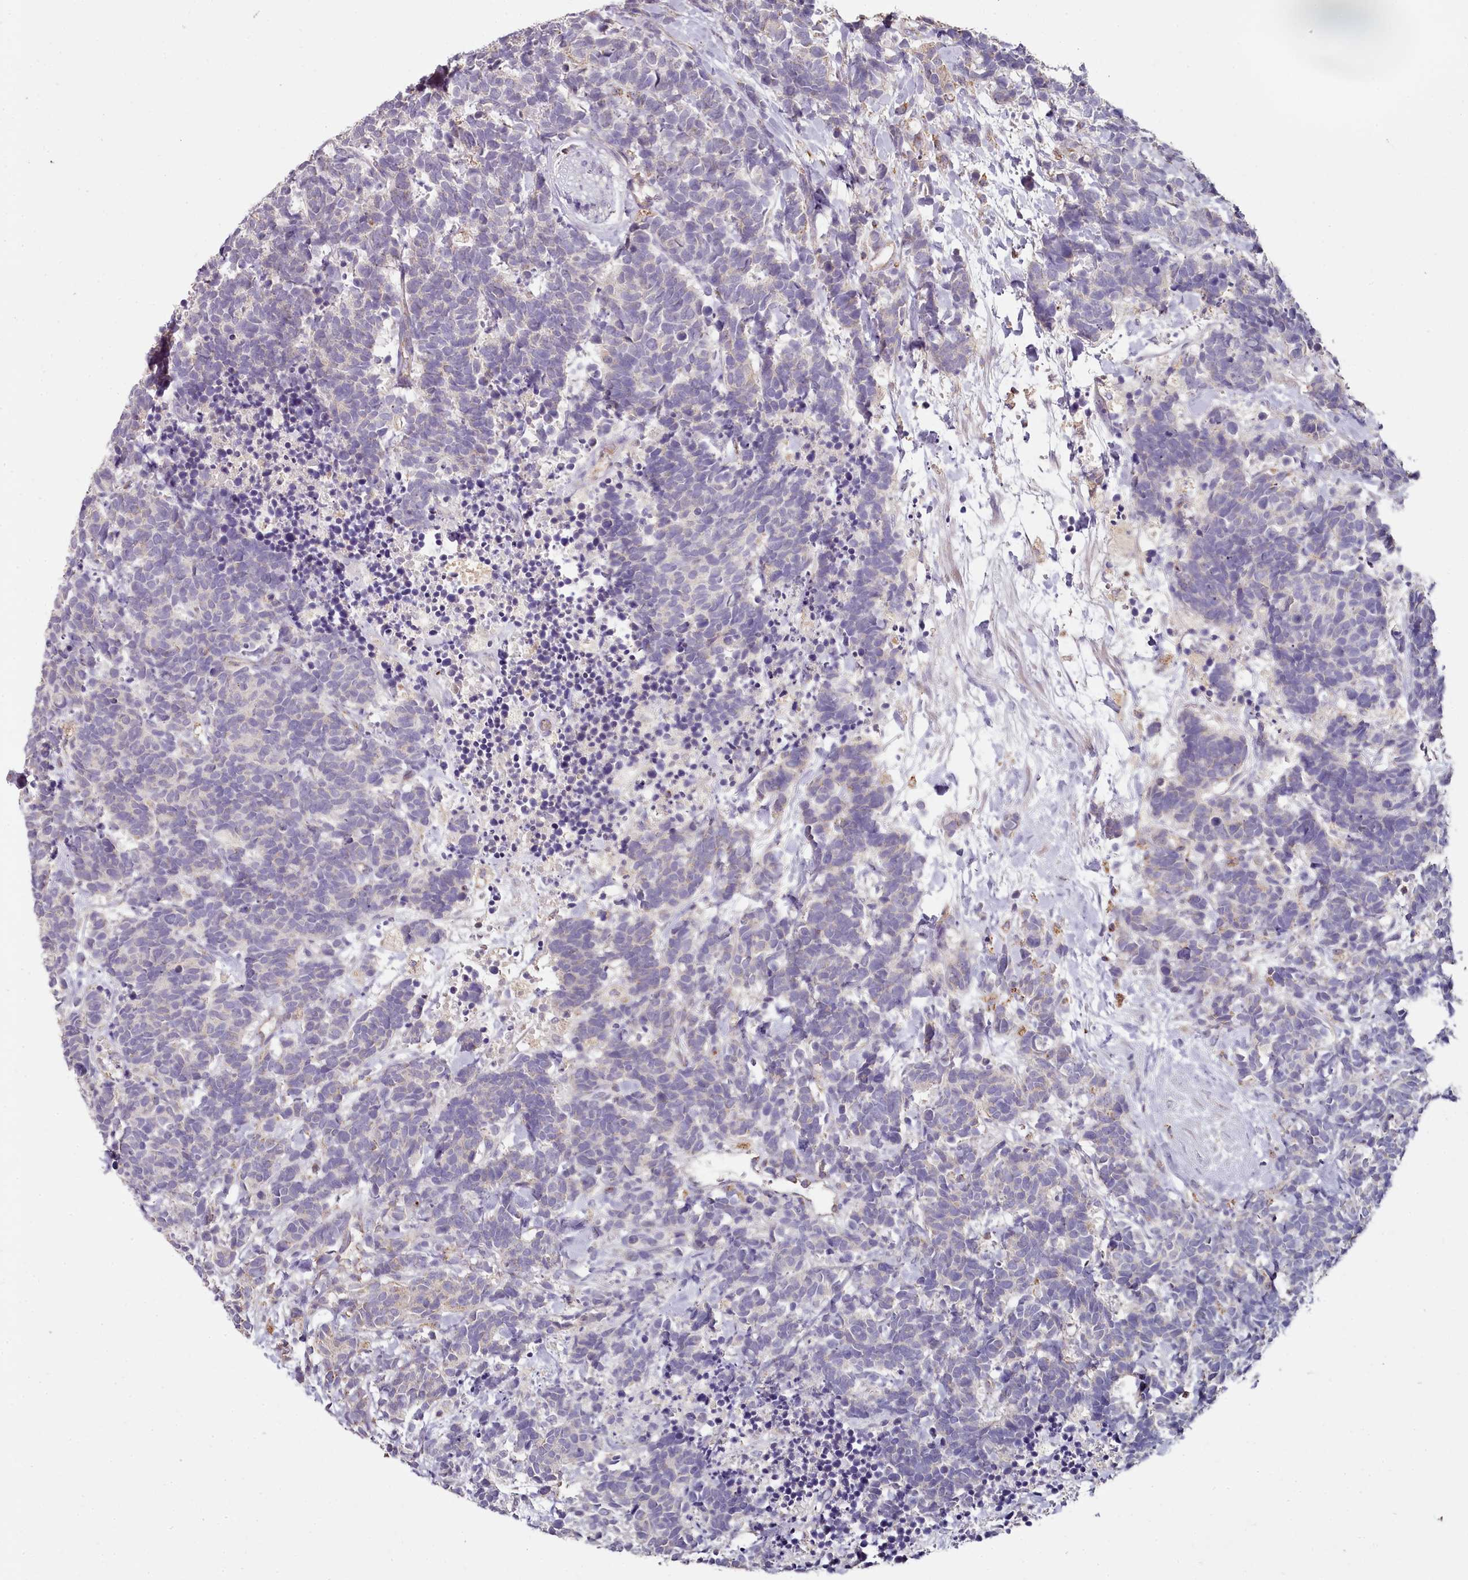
{"staining": {"intensity": "negative", "quantity": "none", "location": "none"}, "tissue": "carcinoid", "cell_type": "Tumor cells", "image_type": "cancer", "snomed": [{"axis": "morphology", "description": "Carcinoma, NOS"}, {"axis": "morphology", "description": "Carcinoid, malignant, NOS"}, {"axis": "topography", "description": "Prostate"}], "caption": "This is an immunohistochemistry (IHC) photomicrograph of carcinoid. There is no expression in tumor cells.", "gene": "ACSS1", "patient": {"sex": "male", "age": 57}}